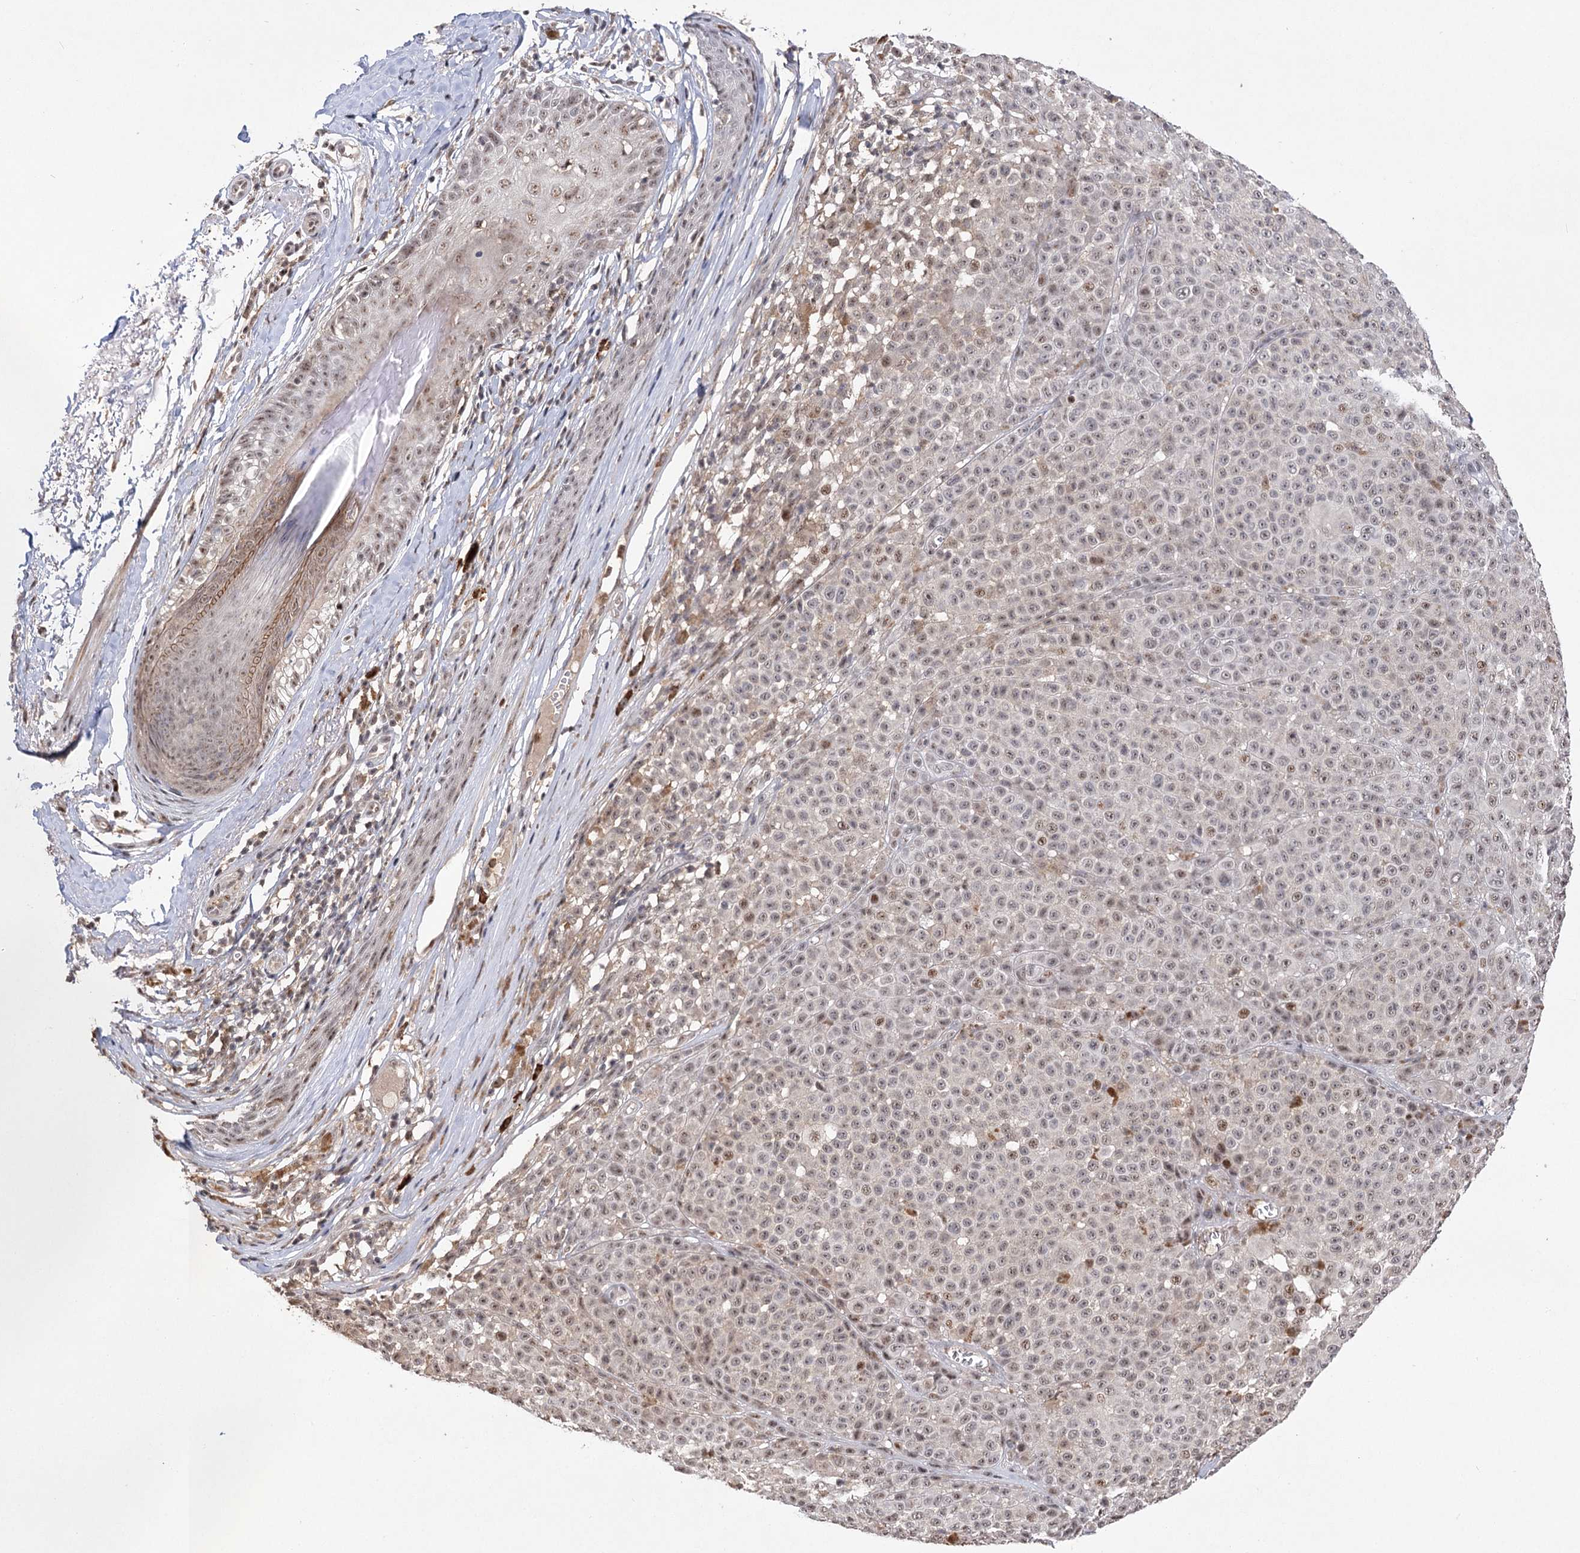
{"staining": {"intensity": "weak", "quantity": "25%-75%", "location": "nuclear"}, "tissue": "melanoma", "cell_type": "Tumor cells", "image_type": "cancer", "snomed": [{"axis": "morphology", "description": "Malignant melanoma, NOS"}, {"axis": "topography", "description": "Skin"}], "caption": "Protein staining by IHC demonstrates weak nuclear positivity in approximately 25%-75% of tumor cells in melanoma.", "gene": "PYROXD1", "patient": {"sex": "female", "age": 94}}